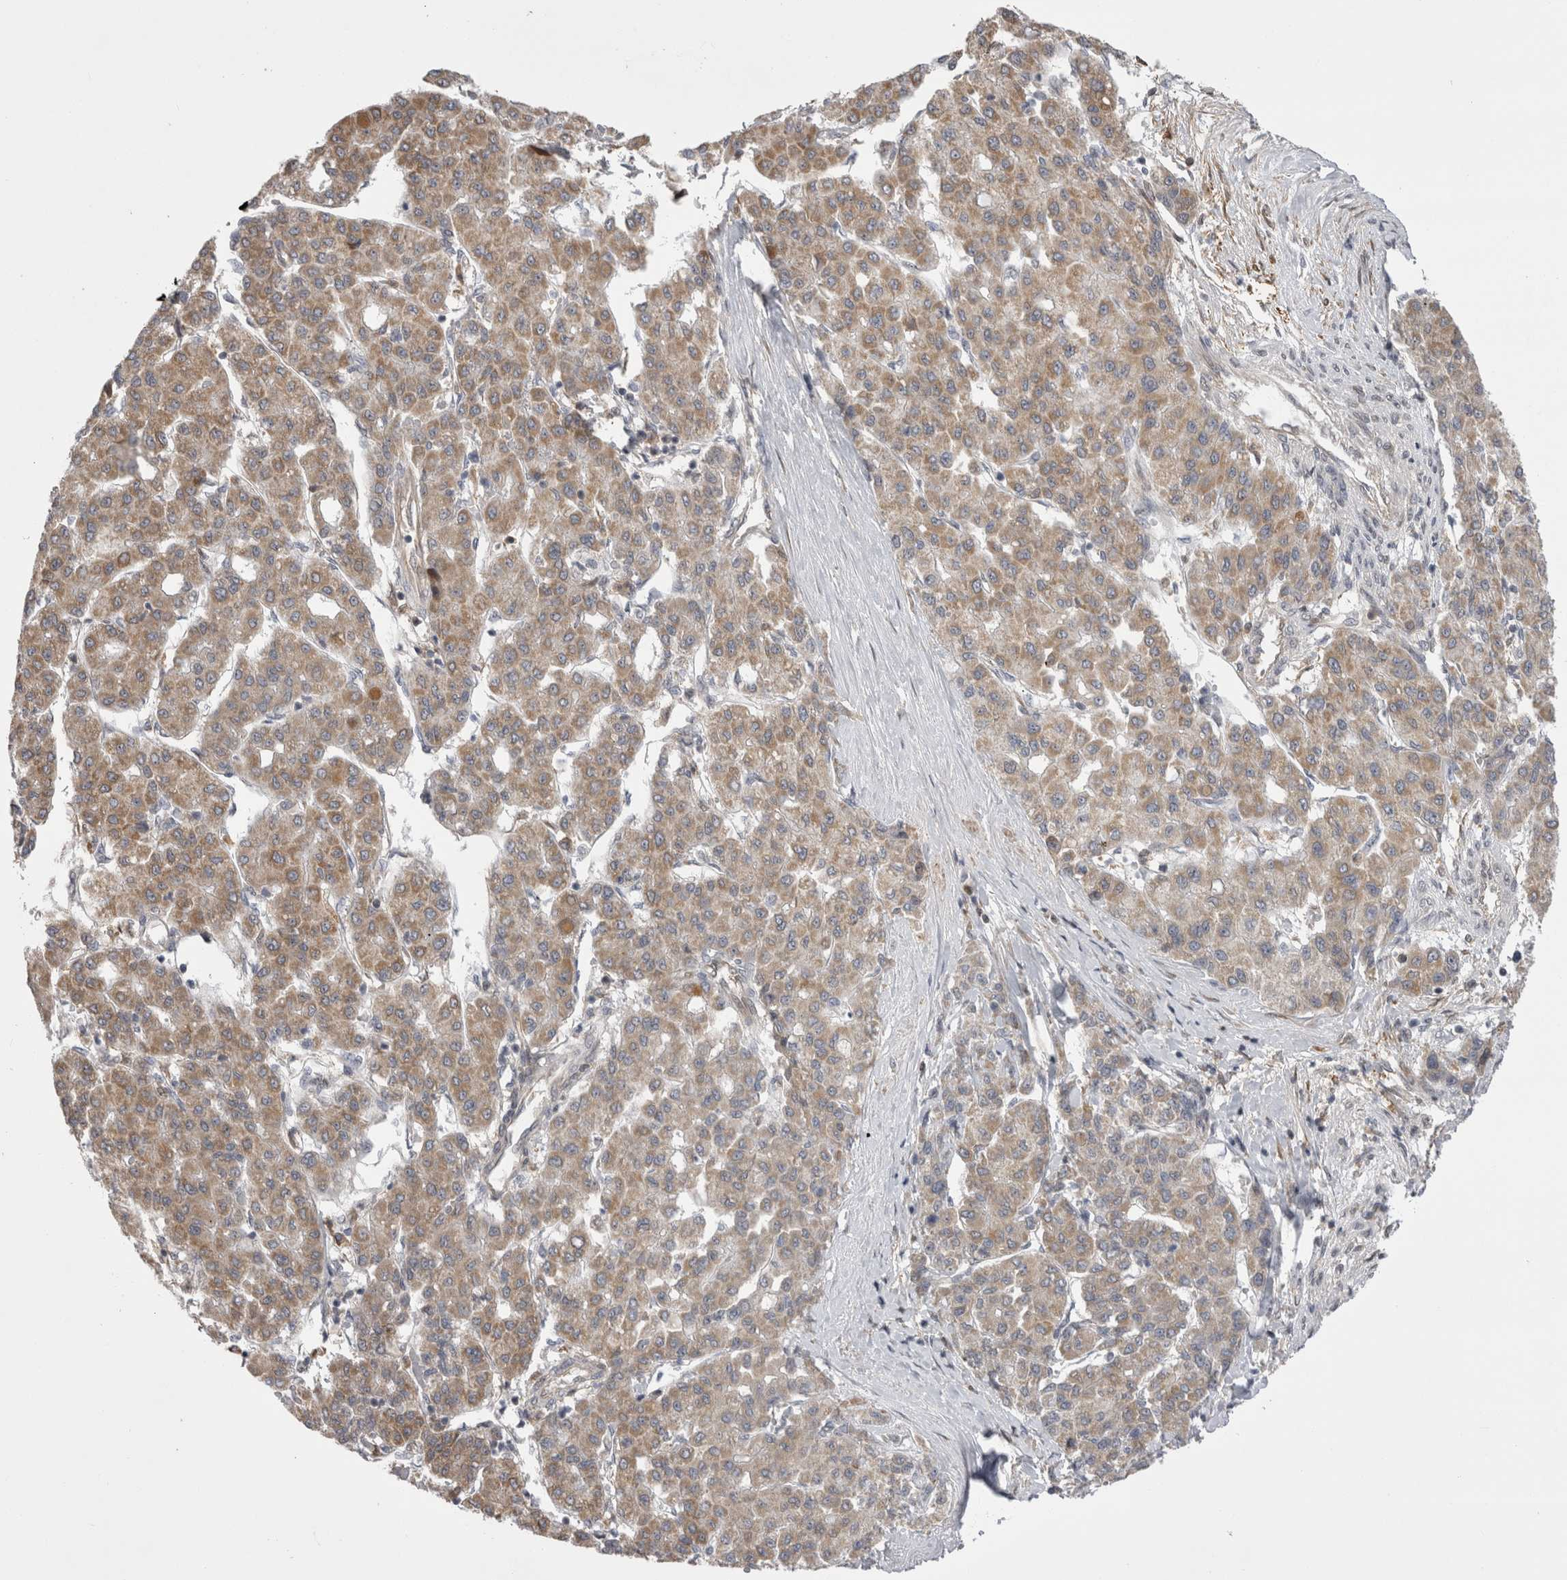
{"staining": {"intensity": "moderate", "quantity": ">75%", "location": "cytoplasmic/membranous"}, "tissue": "liver cancer", "cell_type": "Tumor cells", "image_type": "cancer", "snomed": [{"axis": "morphology", "description": "Carcinoma, Hepatocellular, NOS"}, {"axis": "topography", "description": "Liver"}], "caption": "IHC image of neoplastic tissue: human liver cancer stained using immunohistochemistry (IHC) shows medium levels of moderate protein expression localized specifically in the cytoplasmic/membranous of tumor cells, appearing as a cytoplasmic/membranous brown color.", "gene": "CHIC2", "patient": {"sex": "male", "age": 65}}